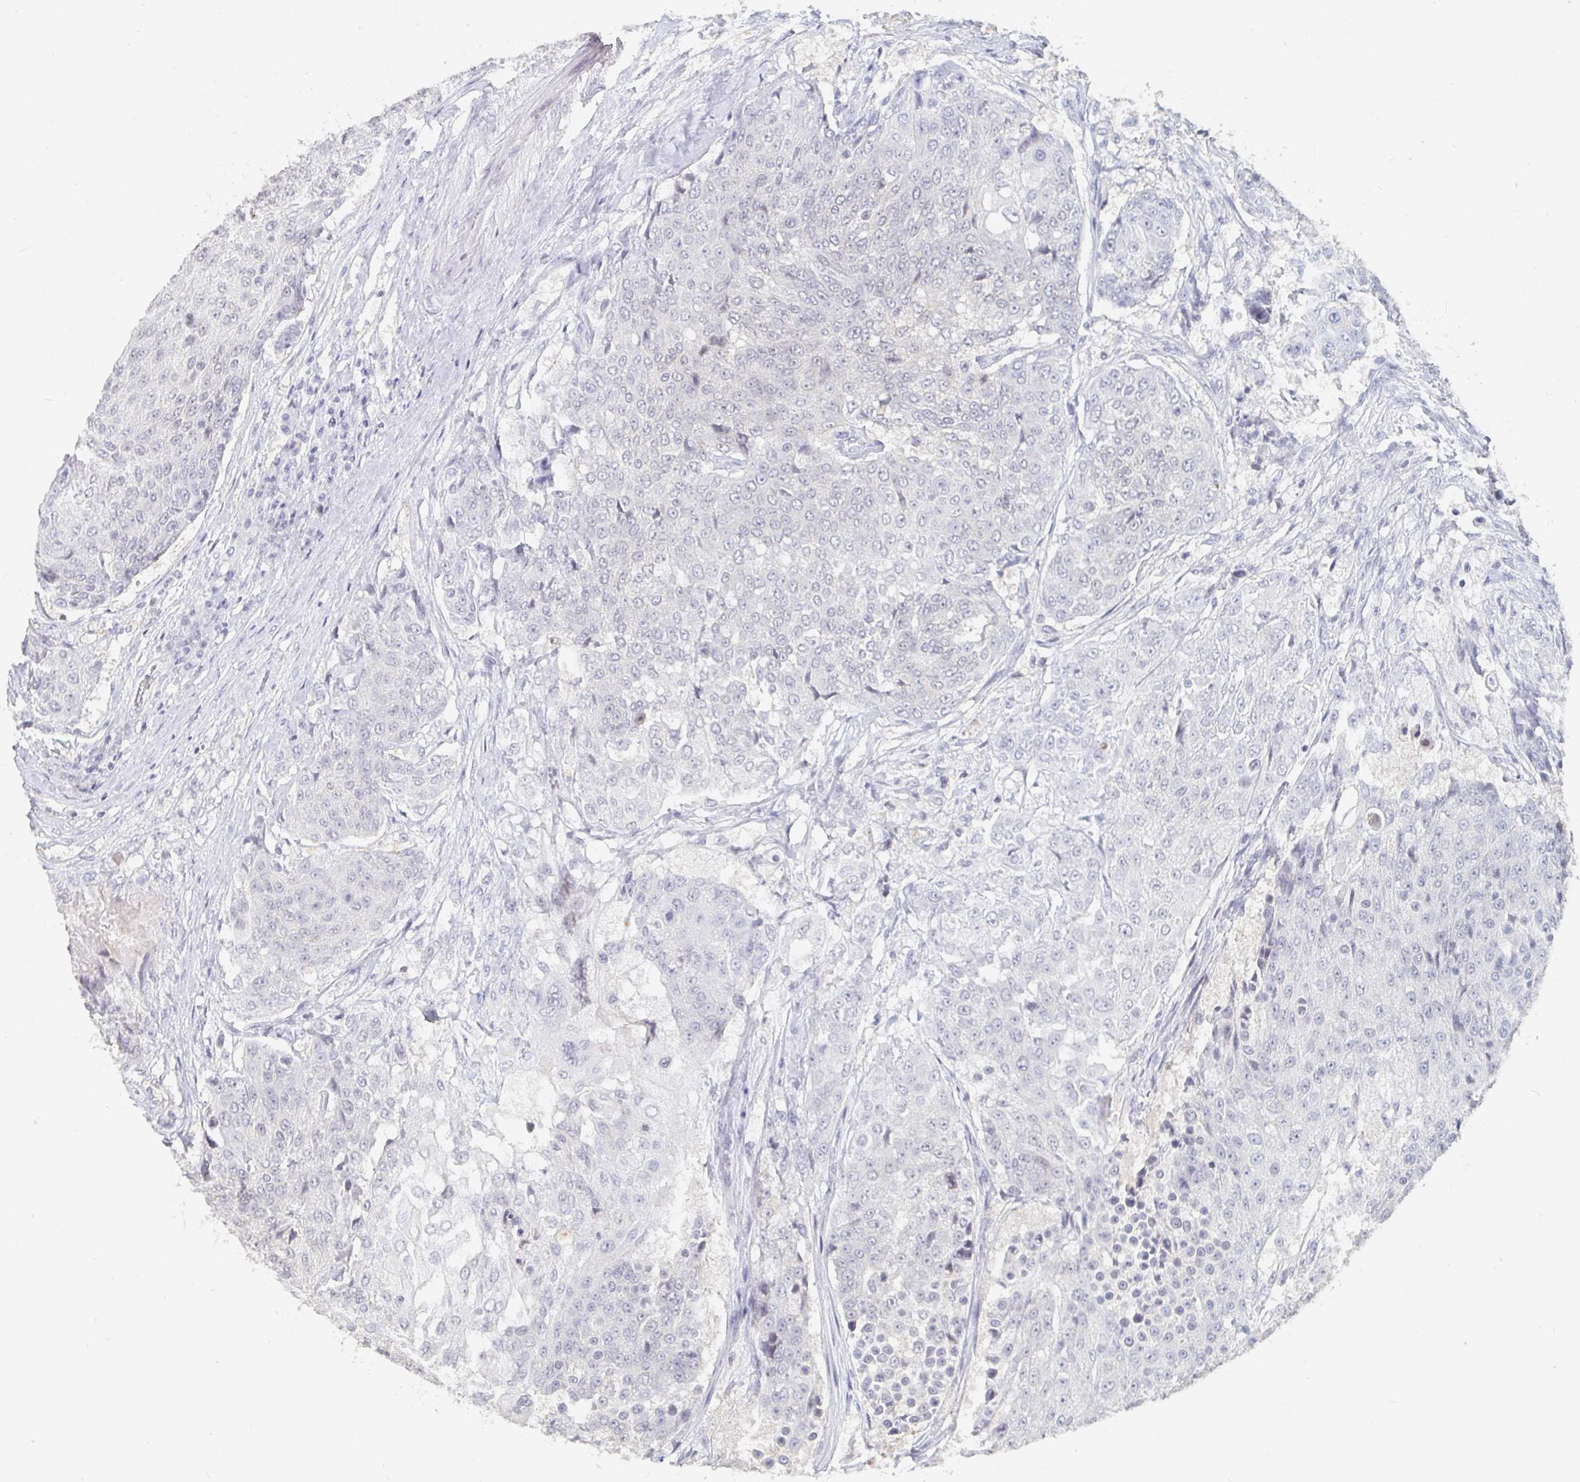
{"staining": {"intensity": "negative", "quantity": "none", "location": "none"}, "tissue": "urothelial cancer", "cell_type": "Tumor cells", "image_type": "cancer", "snomed": [{"axis": "morphology", "description": "Urothelial carcinoma, High grade"}, {"axis": "topography", "description": "Urinary bladder"}], "caption": "This is an IHC photomicrograph of human urothelial carcinoma (high-grade). There is no positivity in tumor cells.", "gene": "NME9", "patient": {"sex": "female", "age": 63}}